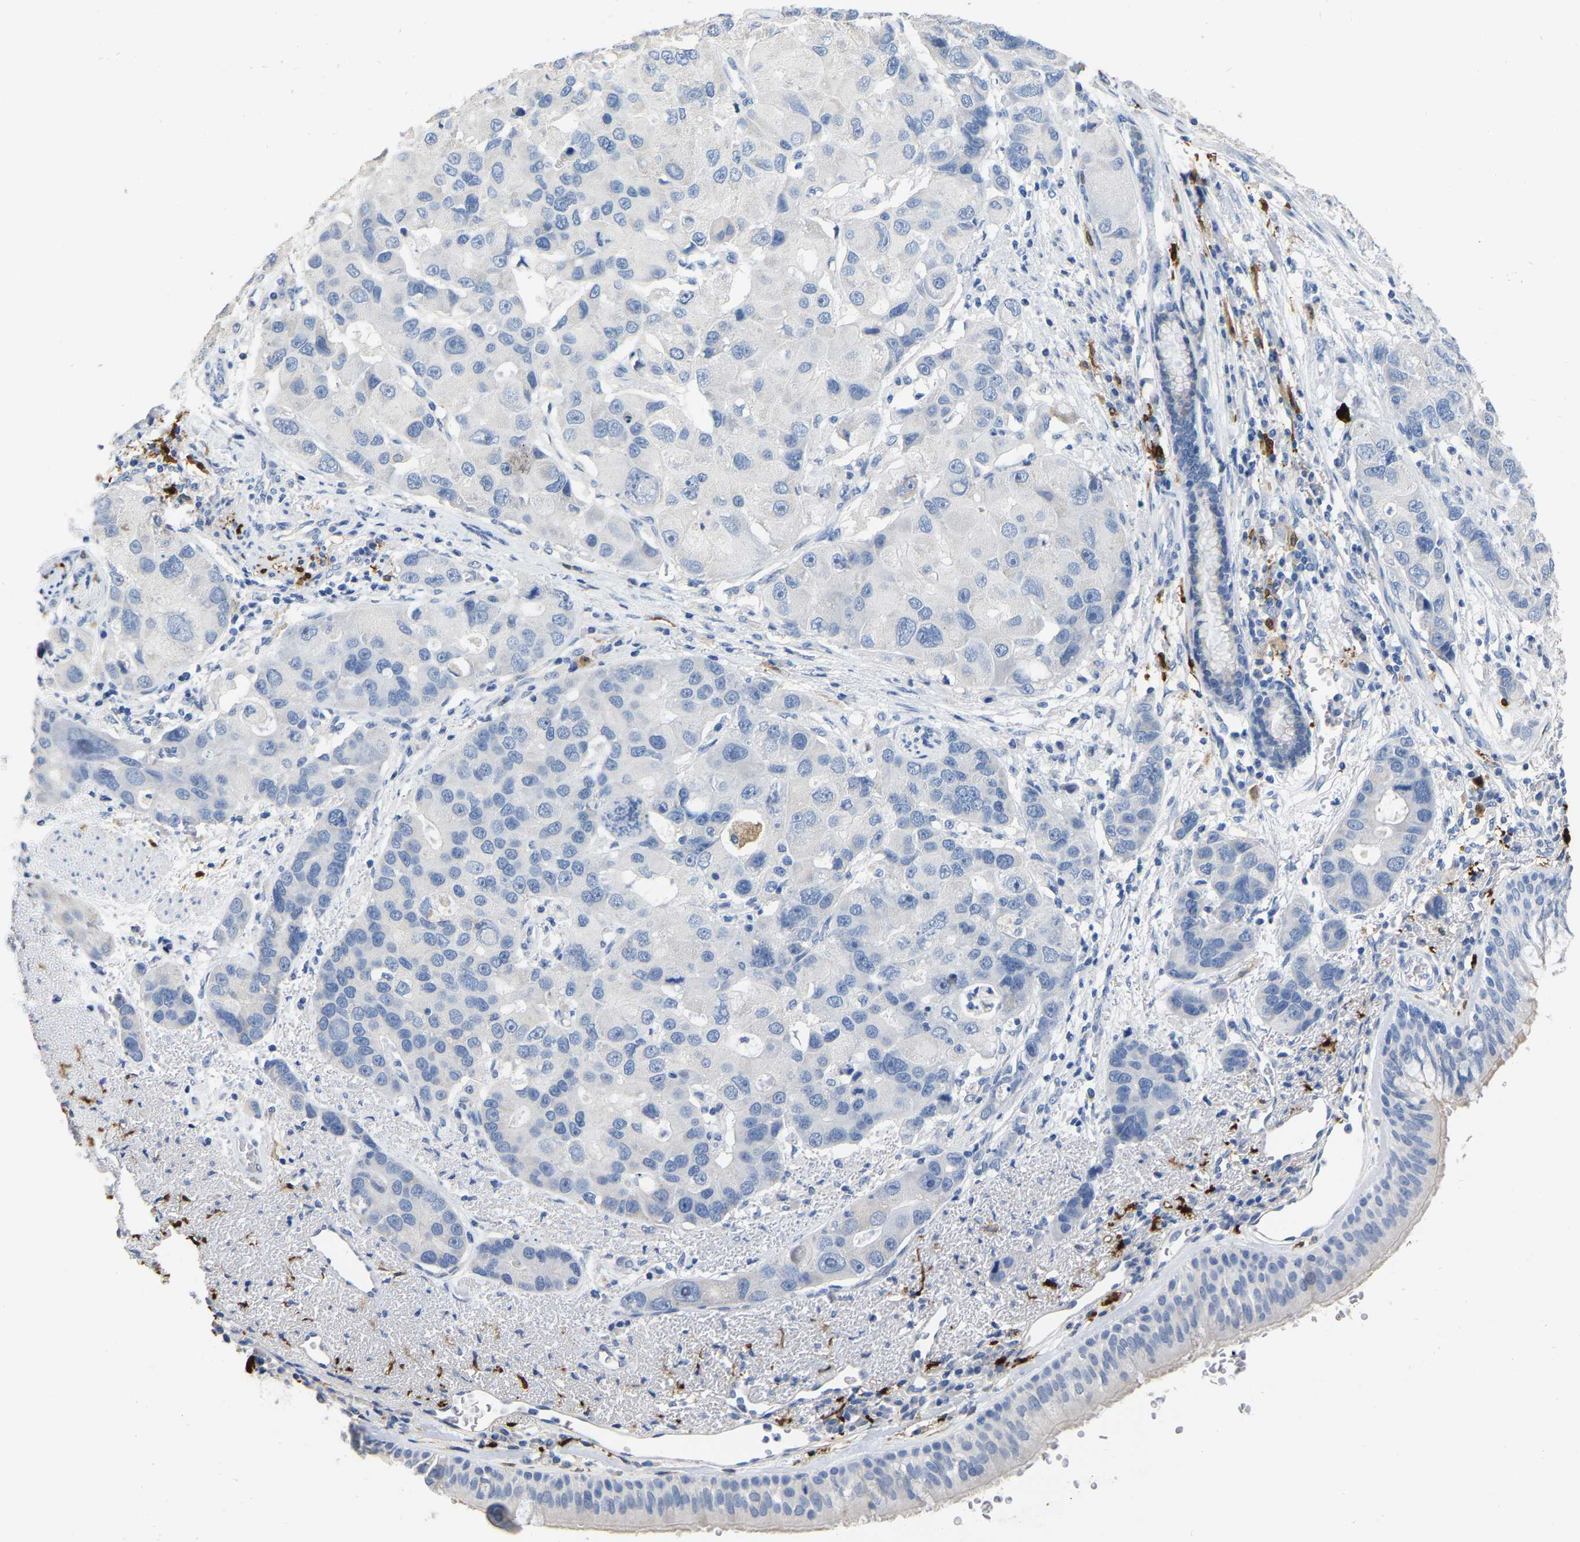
{"staining": {"intensity": "negative", "quantity": "none", "location": "none"}, "tissue": "bronchus", "cell_type": "Respiratory epithelial cells", "image_type": "normal", "snomed": [{"axis": "morphology", "description": "Normal tissue, NOS"}, {"axis": "morphology", "description": "Adenocarcinoma, NOS"}, {"axis": "morphology", "description": "Adenocarcinoma, metastatic, NOS"}, {"axis": "topography", "description": "Lymph node"}, {"axis": "topography", "description": "Bronchus"}, {"axis": "topography", "description": "Lung"}], "caption": "Immunohistochemistry micrograph of benign bronchus: human bronchus stained with DAB displays no significant protein staining in respiratory epithelial cells. (DAB immunohistochemistry, high magnification).", "gene": "ULBP2", "patient": {"sex": "female", "age": 54}}